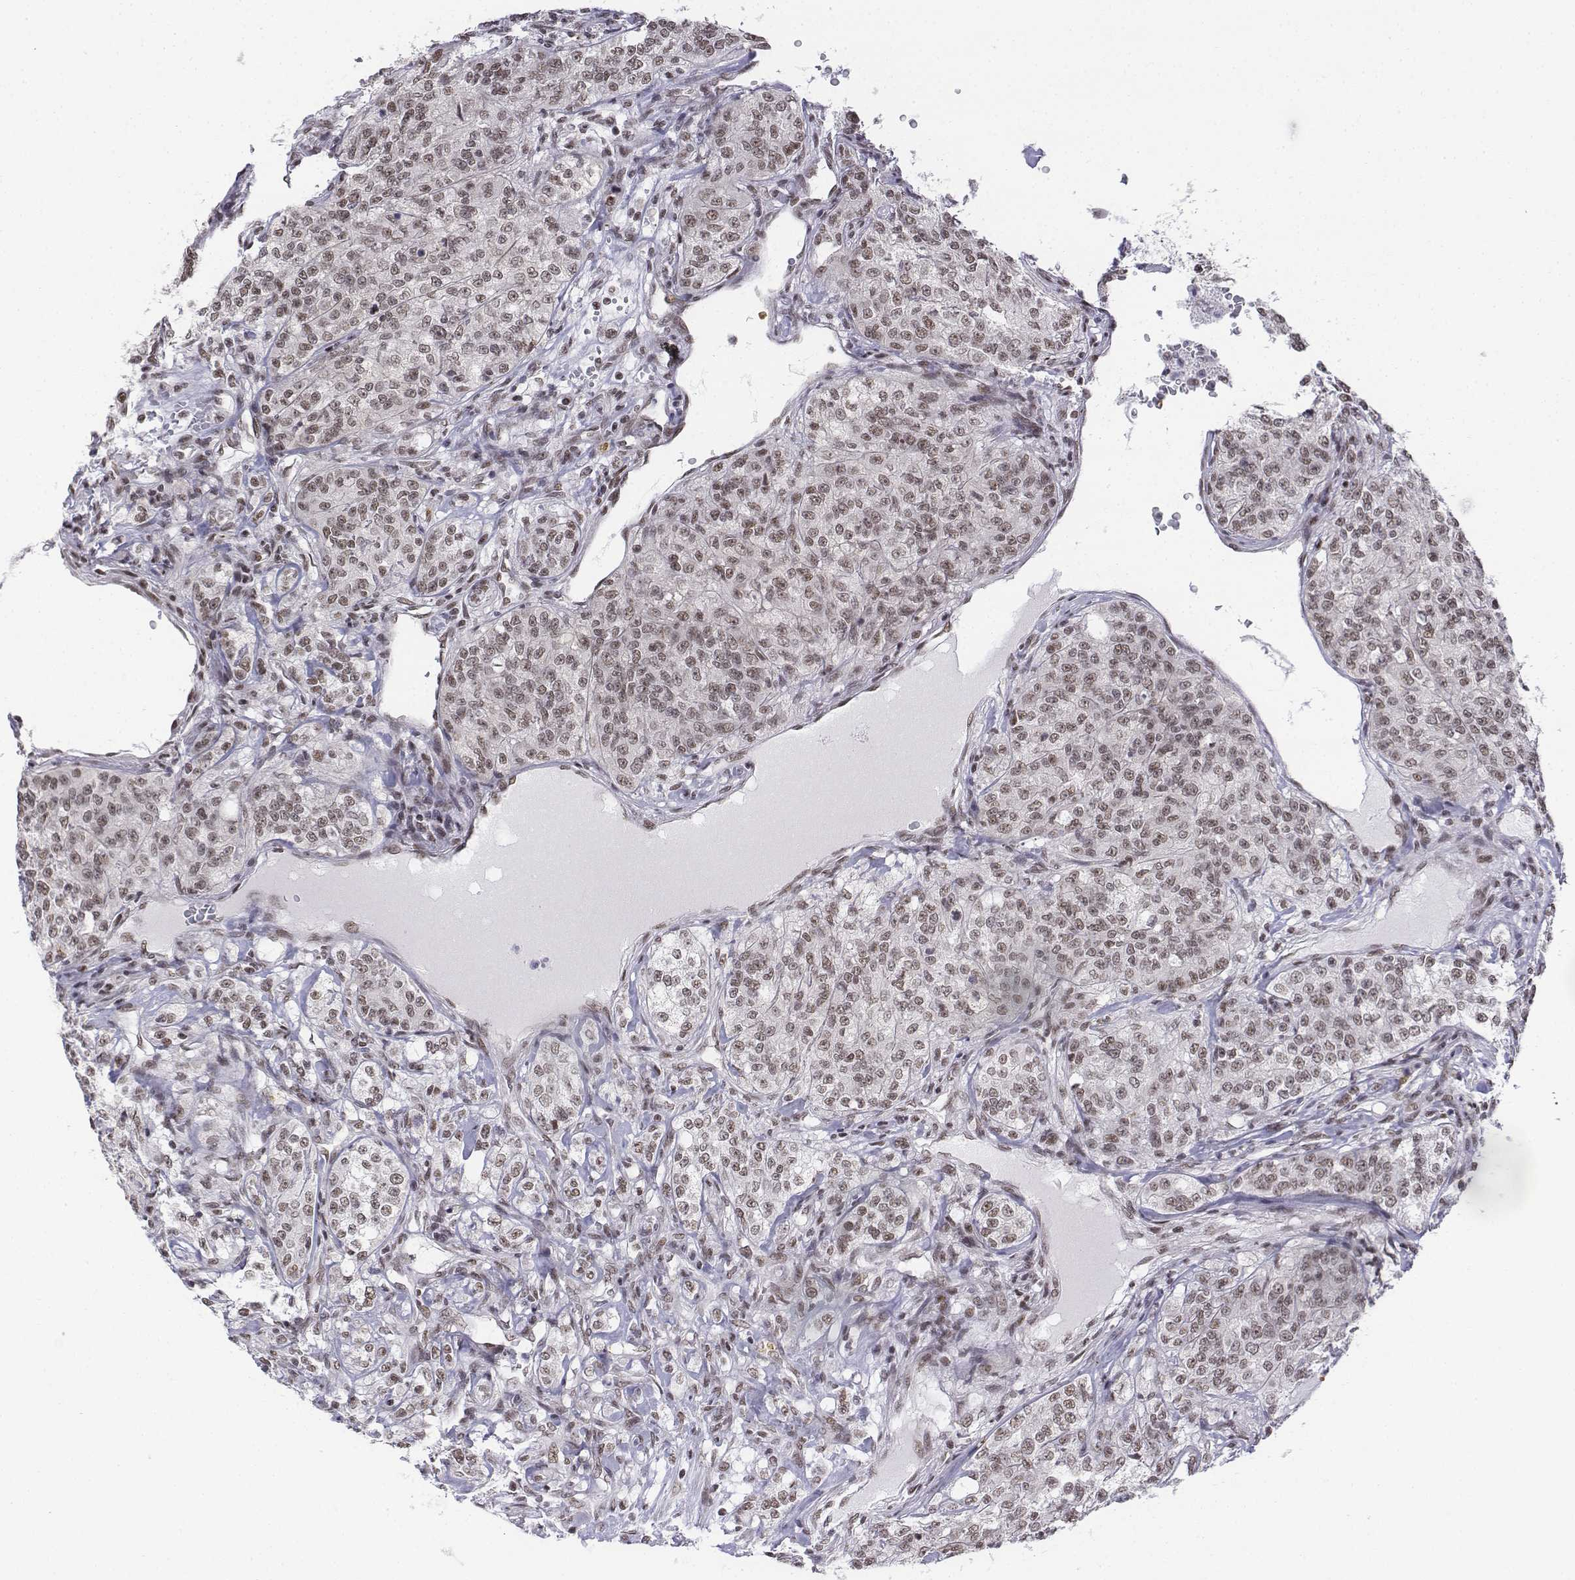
{"staining": {"intensity": "weak", "quantity": ">75%", "location": "nuclear"}, "tissue": "renal cancer", "cell_type": "Tumor cells", "image_type": "cancer", "snomed": [{"axis": "morphology", "description": "Adenocarcinoma, NOS"}, {"axis": "topography", "description": "Kidney"}], "caption": "Tumor cells reveal low levels of weak nuclear staining in about >75% of cells in human adenocarcinoma (renal). (Stains: DAB (3,3'-diaminobenzidine) in brown, nuclei in blue, Microscopy: brightfield microscopy at high magnification).", "gene": "SETD1A", "patient": {"sex": "female", "age": 63}}